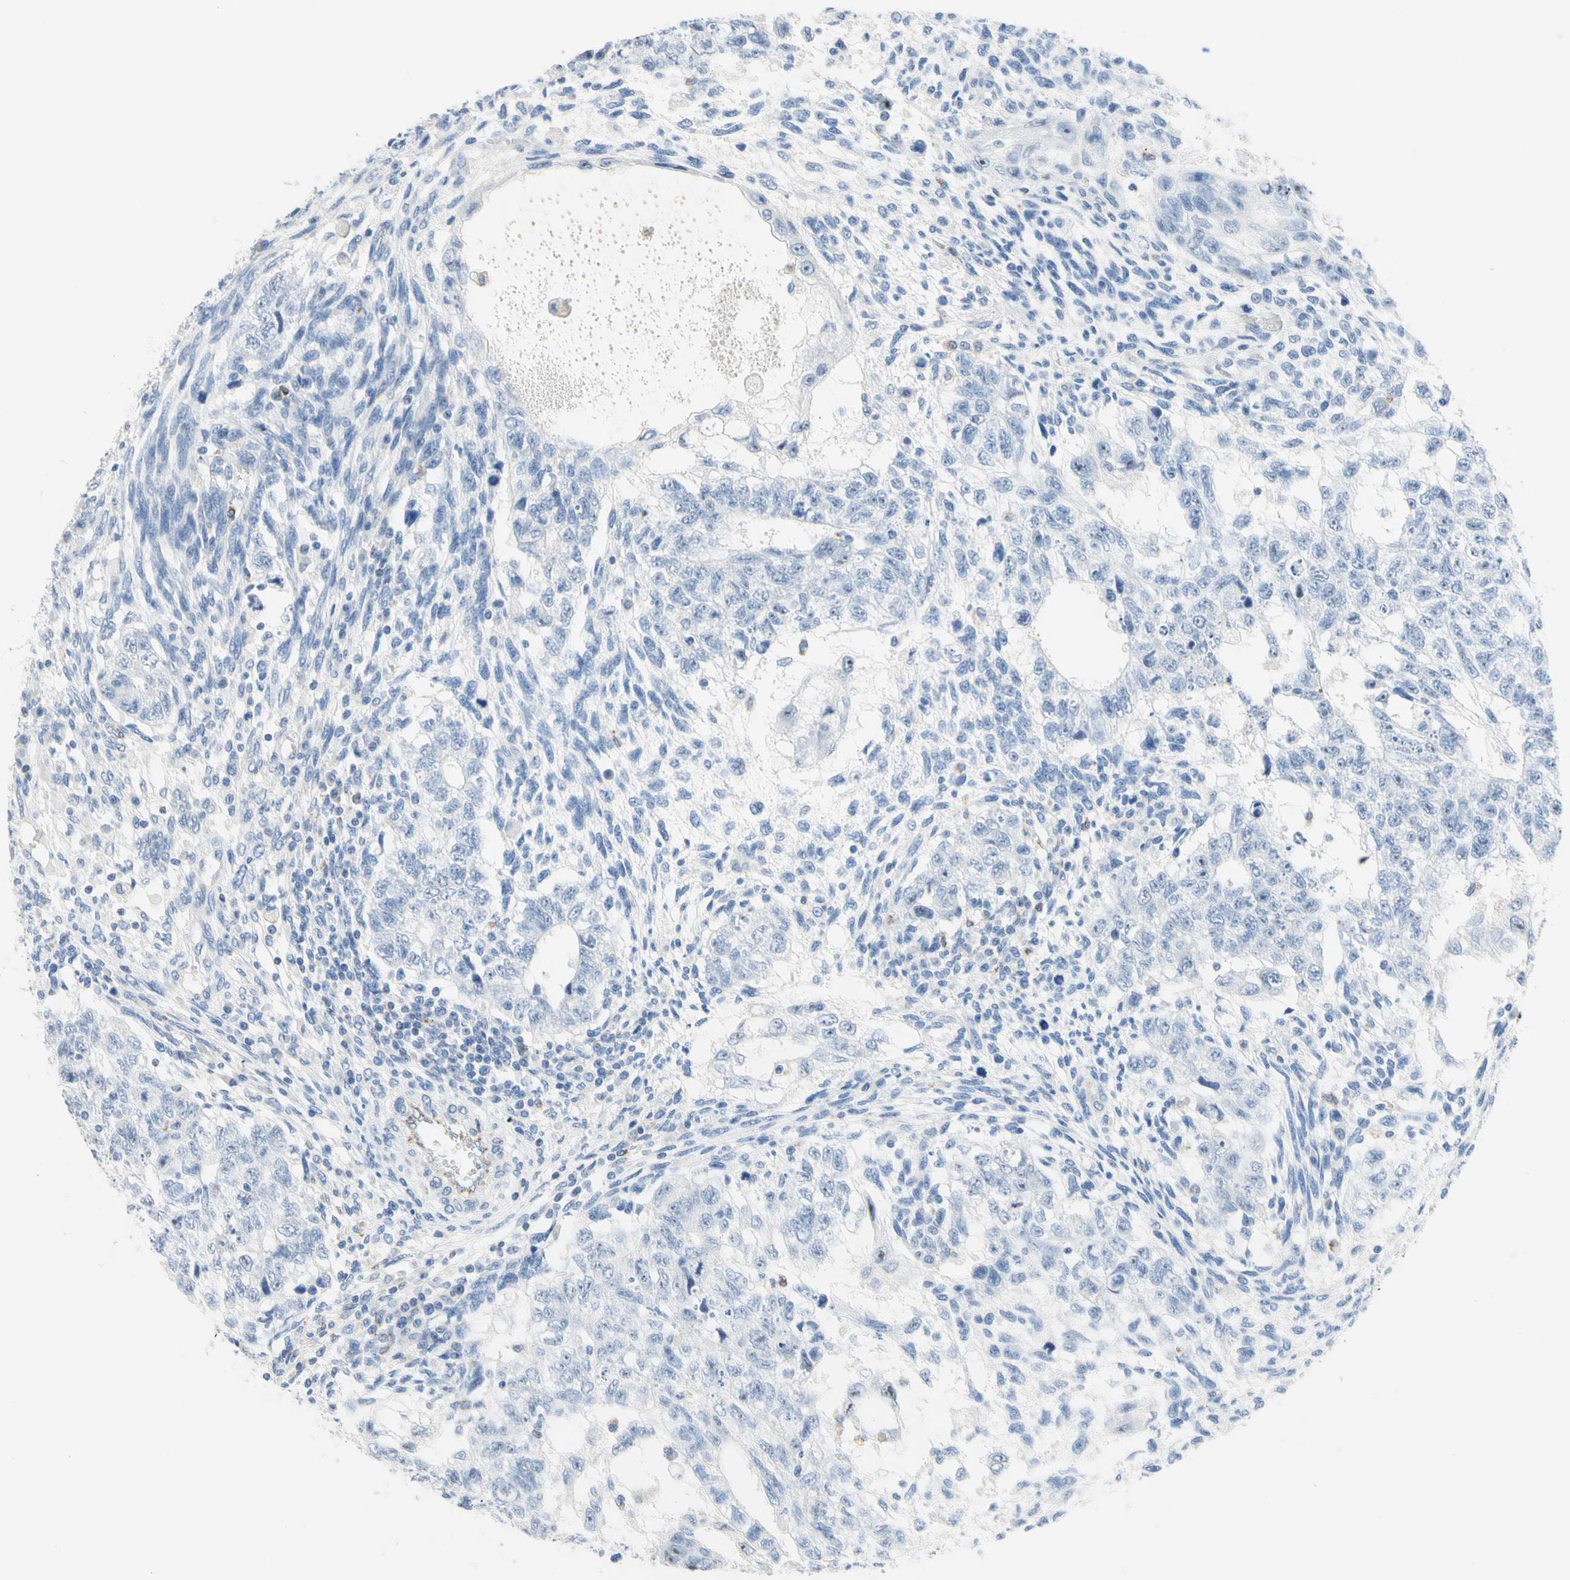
{"staining": {"intensity": "negative", "quantity": "none", "location": "none"}, "tissue": "testis cancer", "cell_type": "Tumor cells", "image_type": "cancer", "snomed": [{"axis": "morphology", "description": "Normal tissue, NOS"}, {"axis": "morphology", "description": "Carcinoma, Embryonal, NOS"}, {"axis": "topography", "description": "Testis"}], "caption": "Tumor cells show no significant protein positivity in testis cancer (embryonal carcinoma). (Brightfield microscopy of DAB IHC at high magnification).", "gene": "CYSLTR1", "patient": {"sex": "male", "age": 36}}